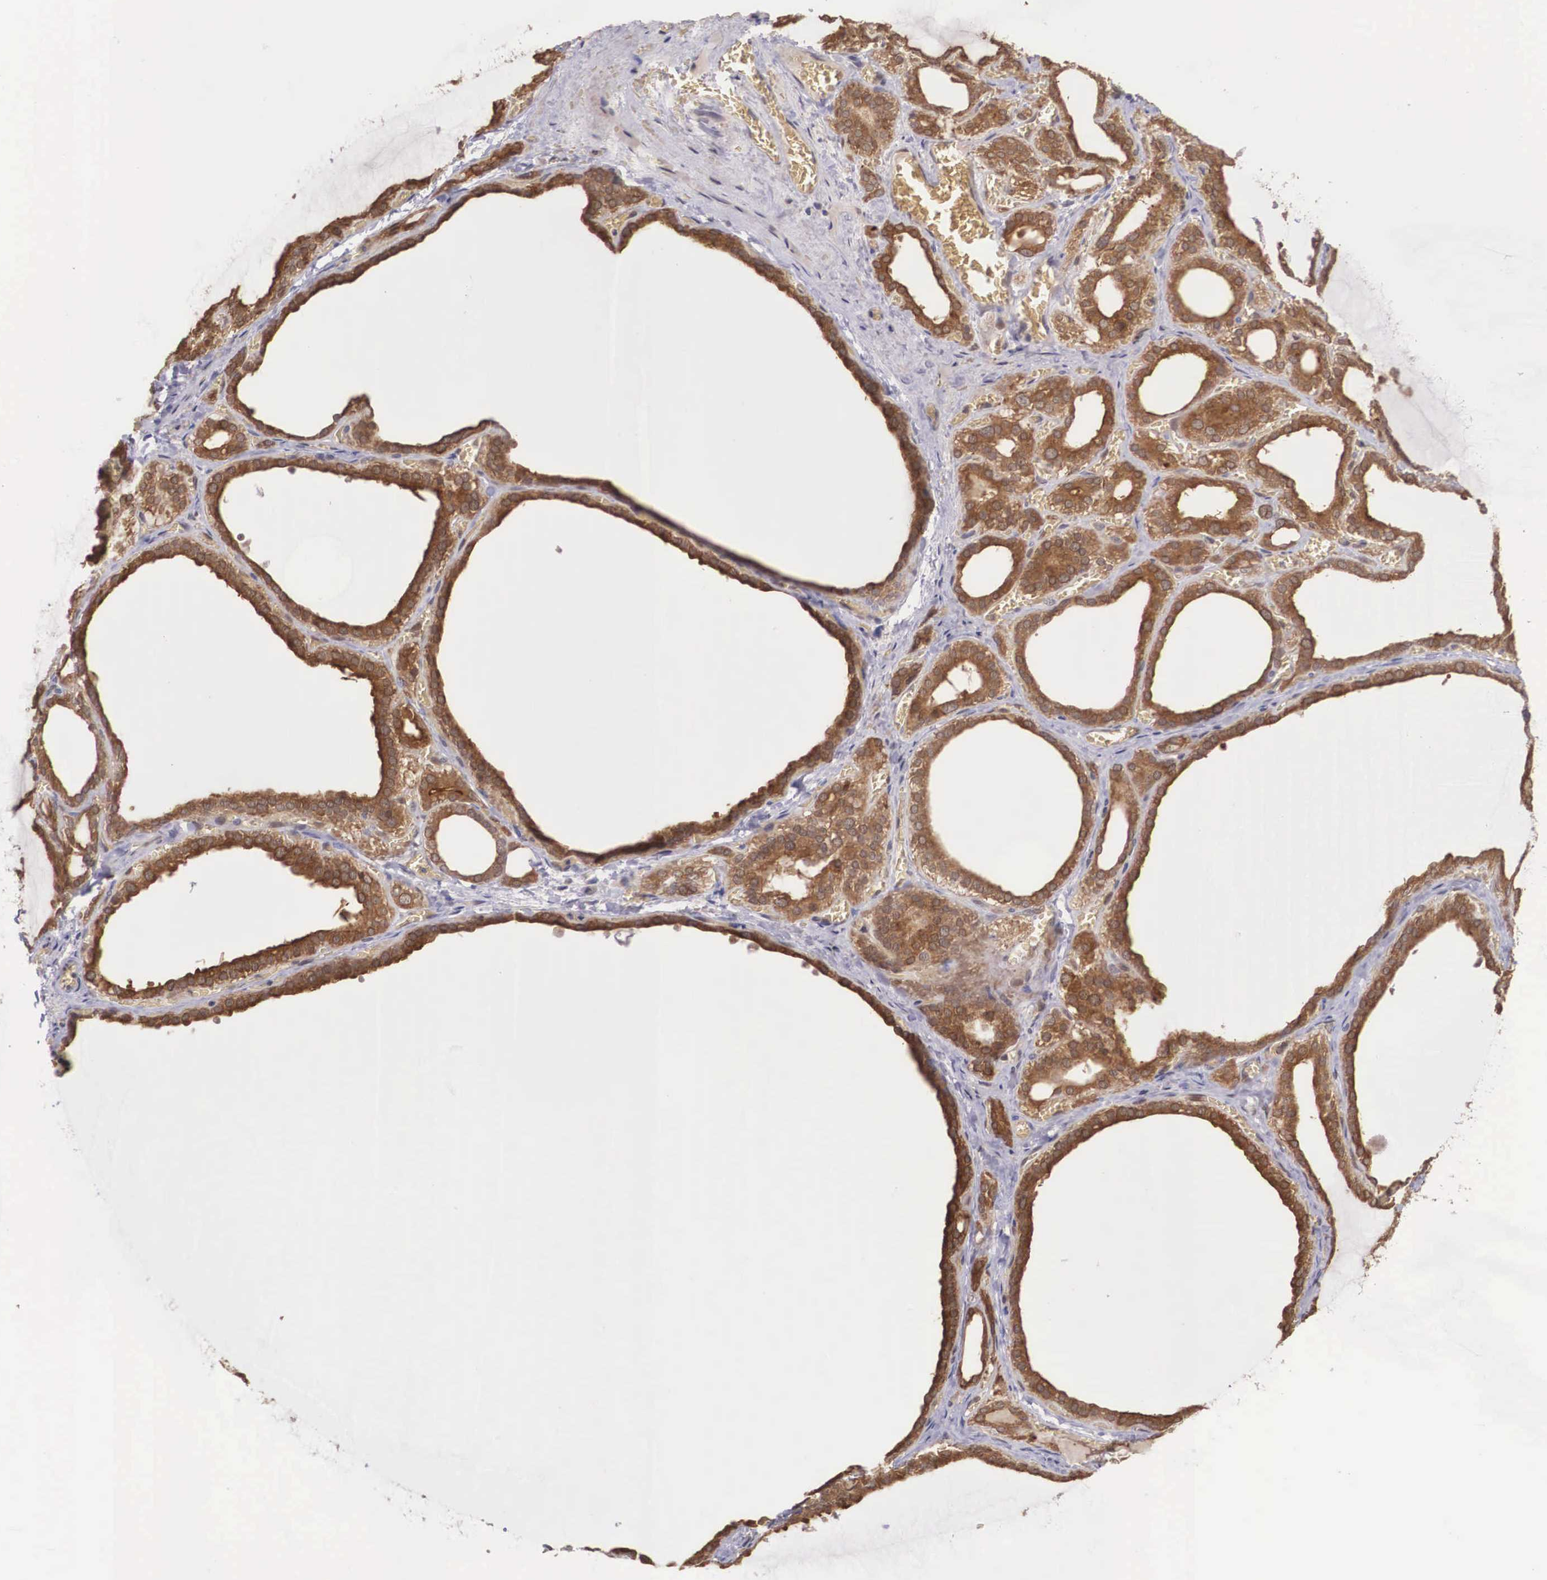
{"staining": {"intensity": "moderate", "quantity": ">75%", "location": "cytoplasmic/membranous"}, "tissue": "thyroid gland", "cell_type": "Glandular cells", "image_type": "normal", "snomed": [{"axis": "morphology", "description": "Normal tissue, NOS"}, {"axis": "topography", "description": "Thyroid gland"}], "caption": "Benign thyroid gland was stained to show a protein in brown. There is medium levels of moderate cytoplasmic/membranous positivity in about >75% of glandular cells.", "gene": "VASH1", "patient": {"sex": "female", "age": 55}}